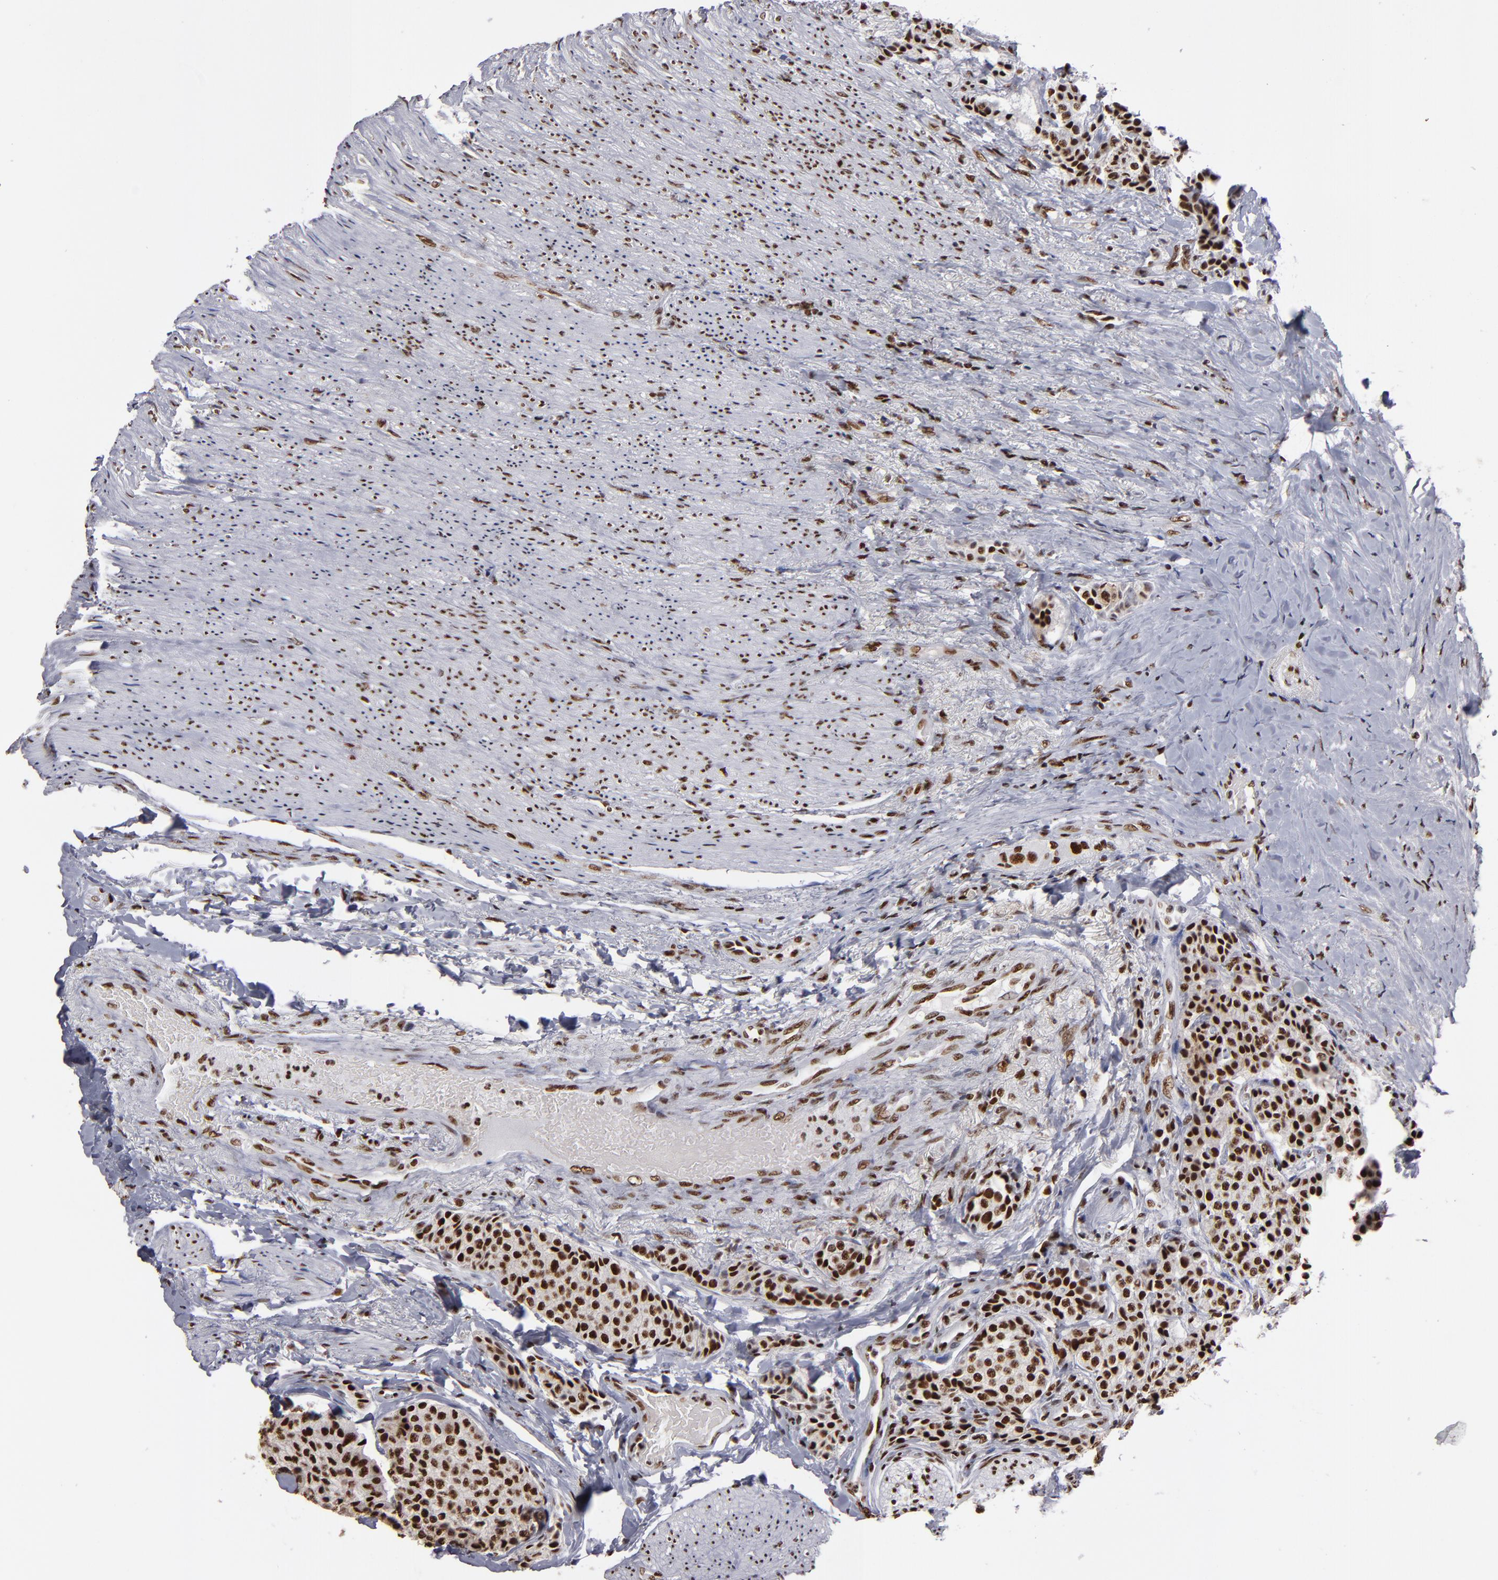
{"staining": {"intensity": "strong", "quantity": ">75%", "location": "nuclear"}, "tissue": "carcinoid", "cell_type": "Tumor cells", "image_type": "cancer", "snomed": [{"axis": "morphology", "description": "Carcinoid, malignant, NOS"}, {"axis": "topography", "description": "Colon"}], "caption": "Carcinoid stained for a protein (brown) shows strong nuclear positive expression in approximately >75% of tumor cells.", "gene": "MRE11", "patient": {"sex": "female", "age": 61}}